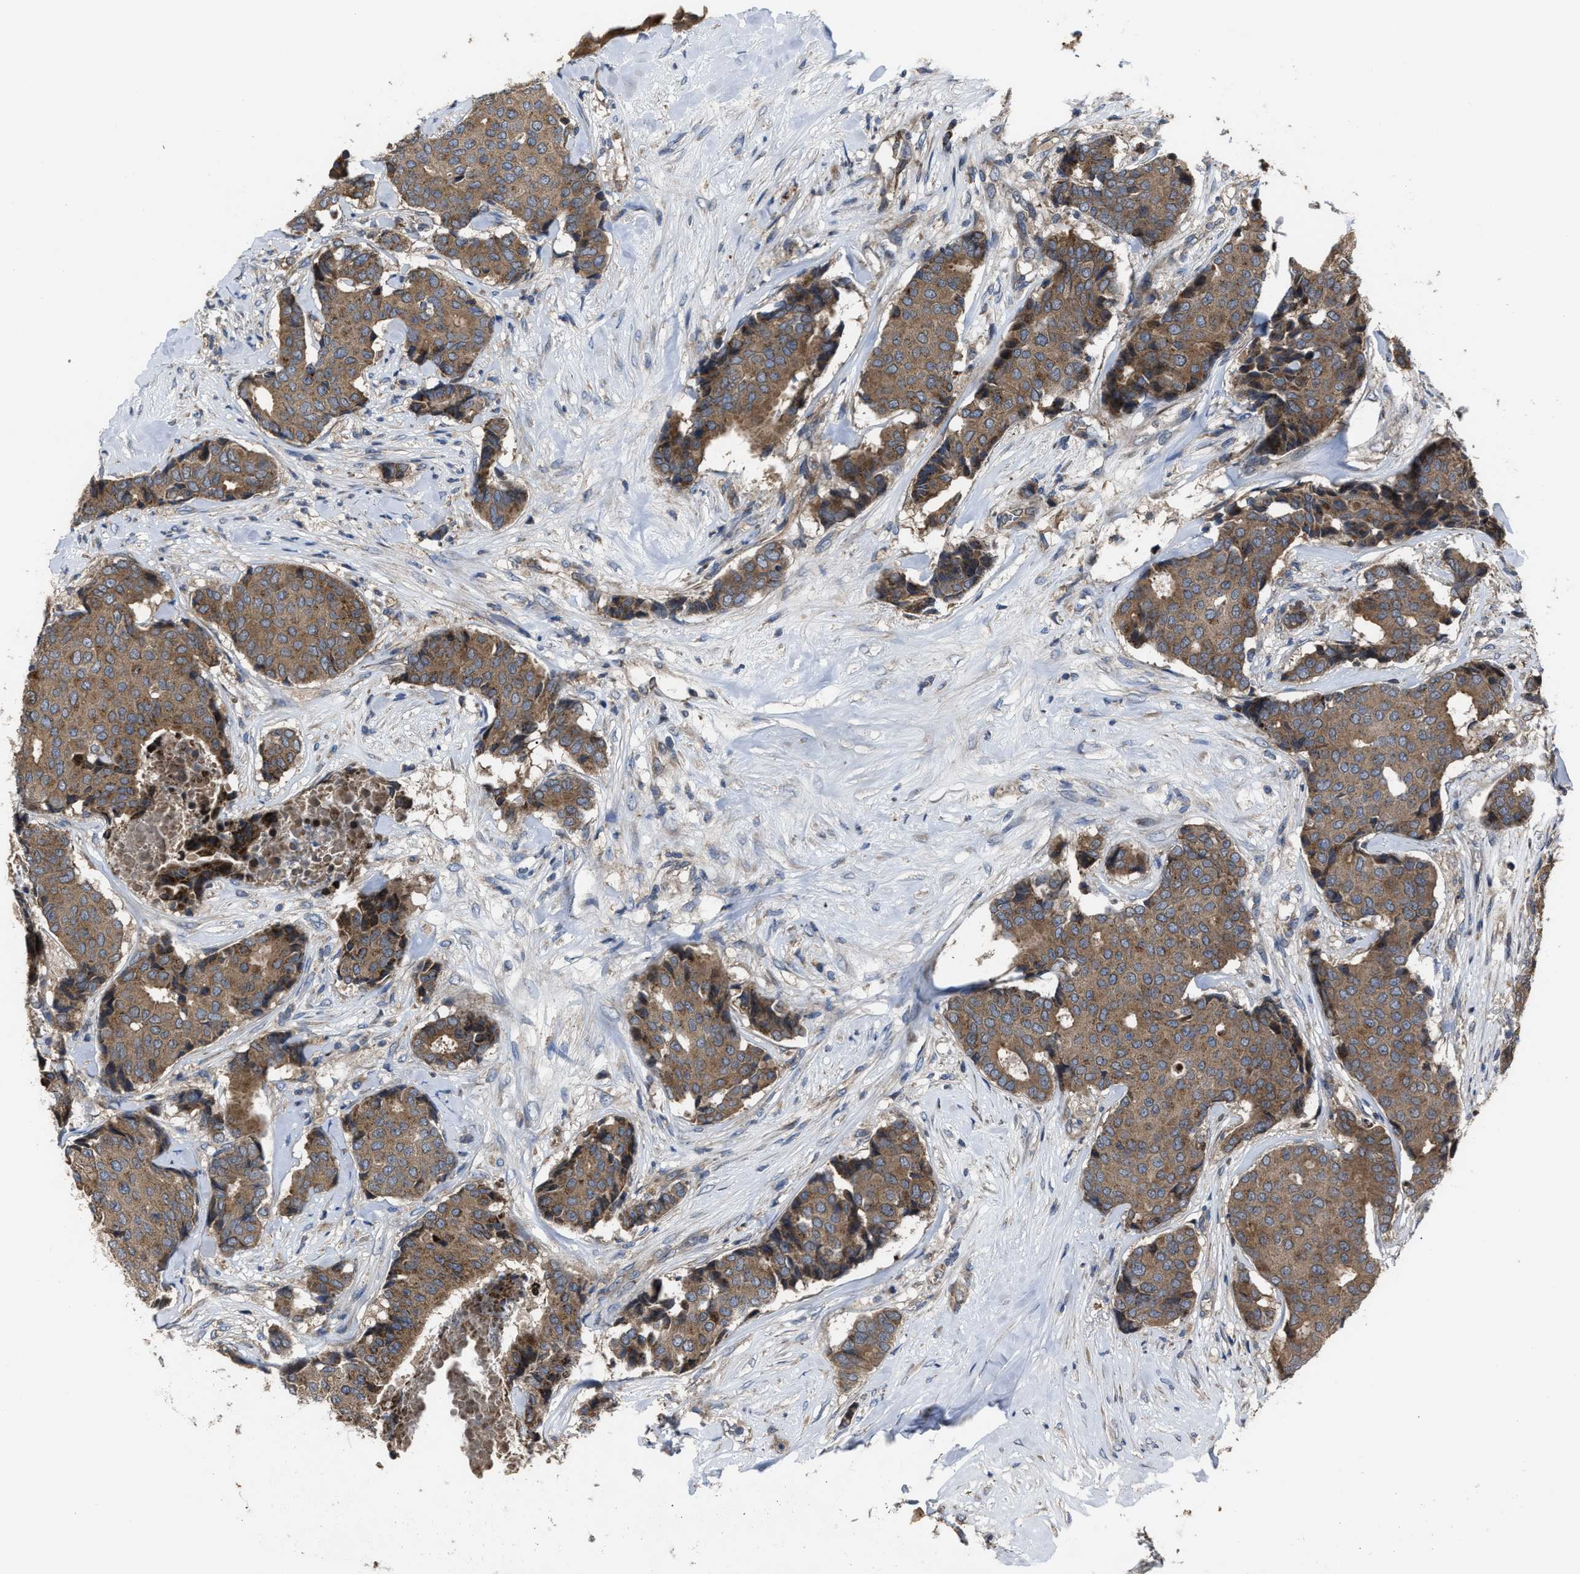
{"staining": {"intensity": "moderate", "quantity": ">75%", "location": "cytoplasmic/membranous"}, "tissue": "breast cancer", "cell_type": "Tumor cells", "image_type": "cancer", "snomed": [{"axis": "morphology", "description": "Duct carcinoma"}, {"axis": "topography", "description": "Breast"}], "caption": "About >75% of tumor cells in human breast cancer display moderate cytoplasmic/membranous protein expression as visualized by brown immunohistochemical staining.", "gene": "PASK", "patient": {"sex": "female", "age": 75}}